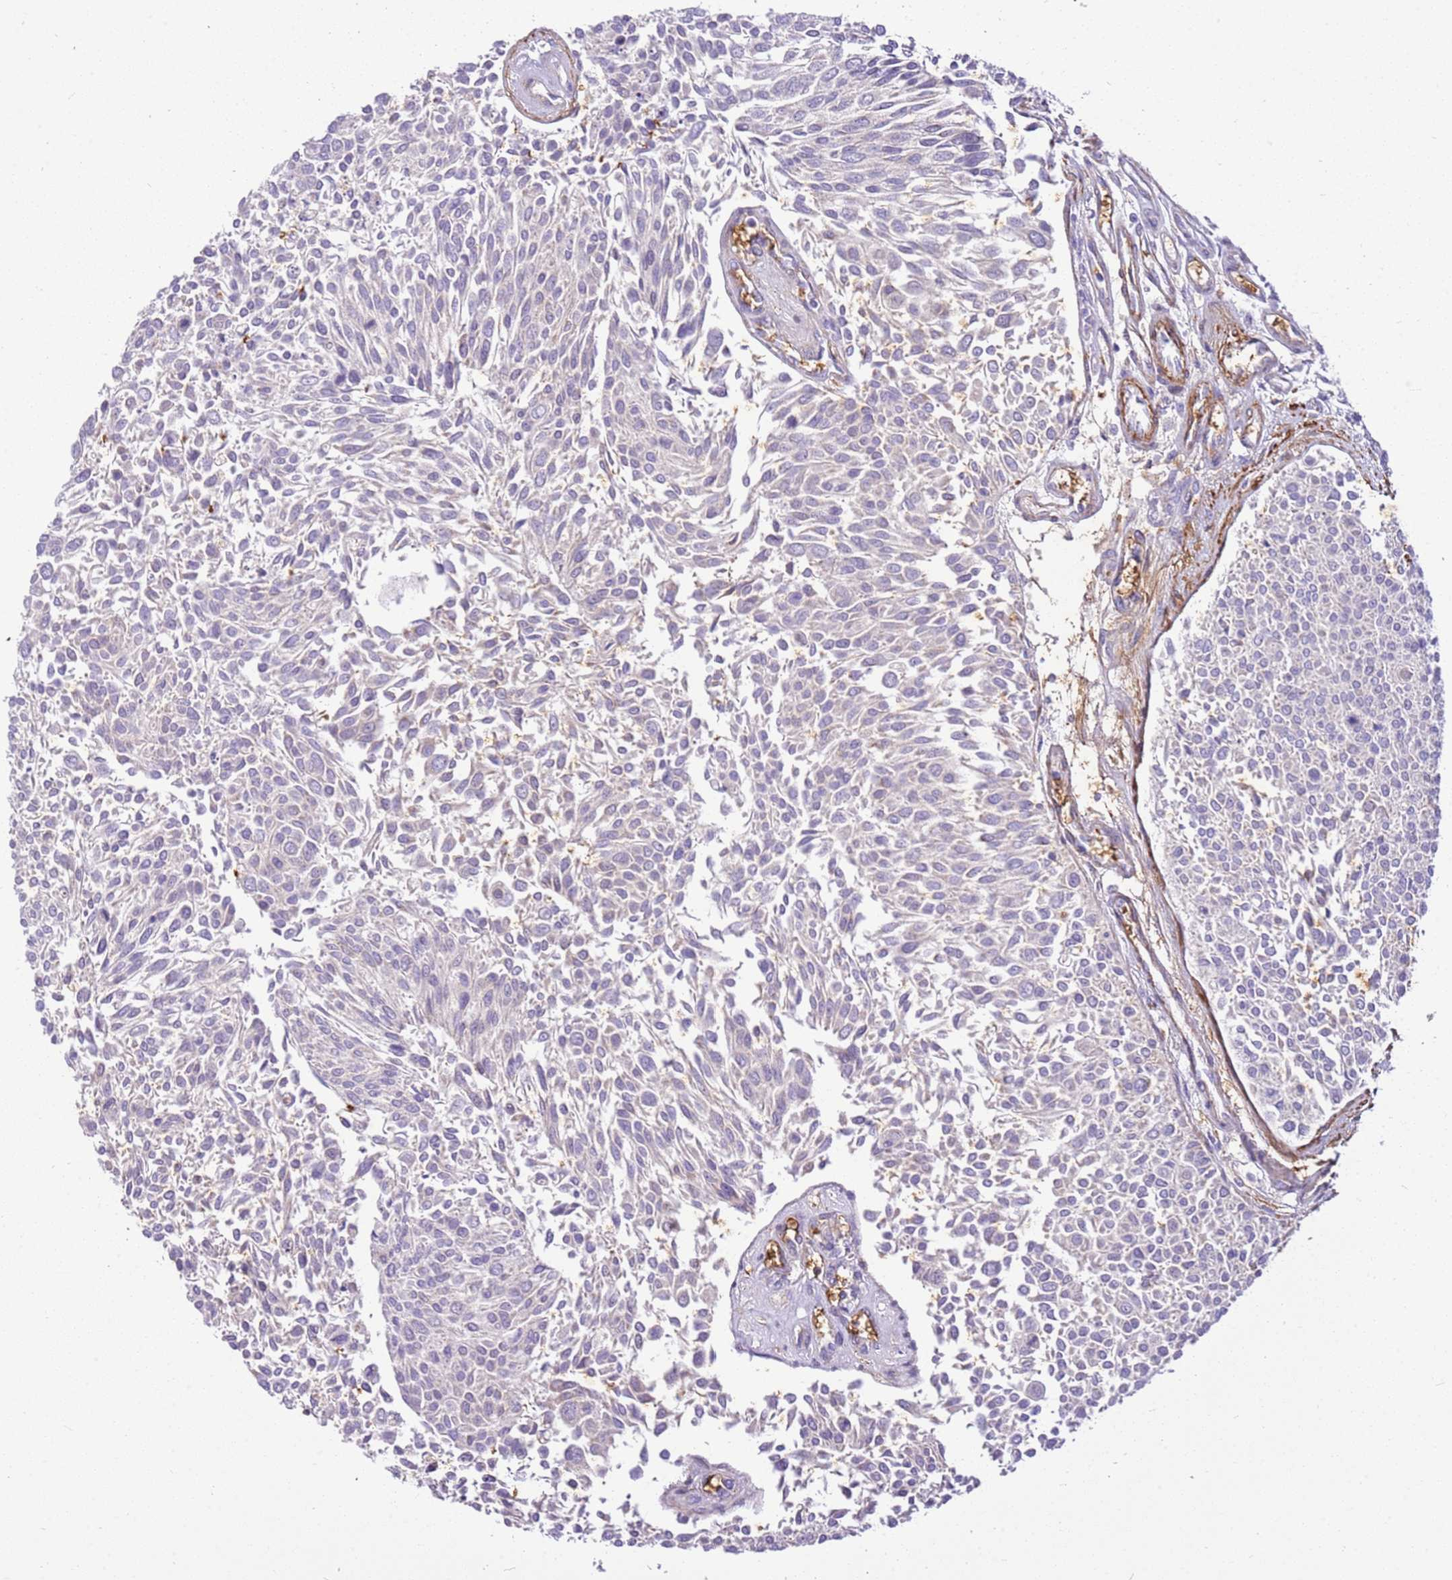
{"staining": {"intensity": "negative", "quantity": "none", "location": "none"}, "tissue": "urothelial cancer", "cell_type": "Tumor cells", "image_type": "cancer", "snomed": [{"axis": "morphology", "description": "Urothelial carcinoma, NOS"}, {"axis": "topography", "description": "Urinary bladder"}], "caption": "Tumor cells show no significant protein positivity in urothelial cancer.", "gene": "SMIM4", "patient": {"sex": "male", "age": 55}}